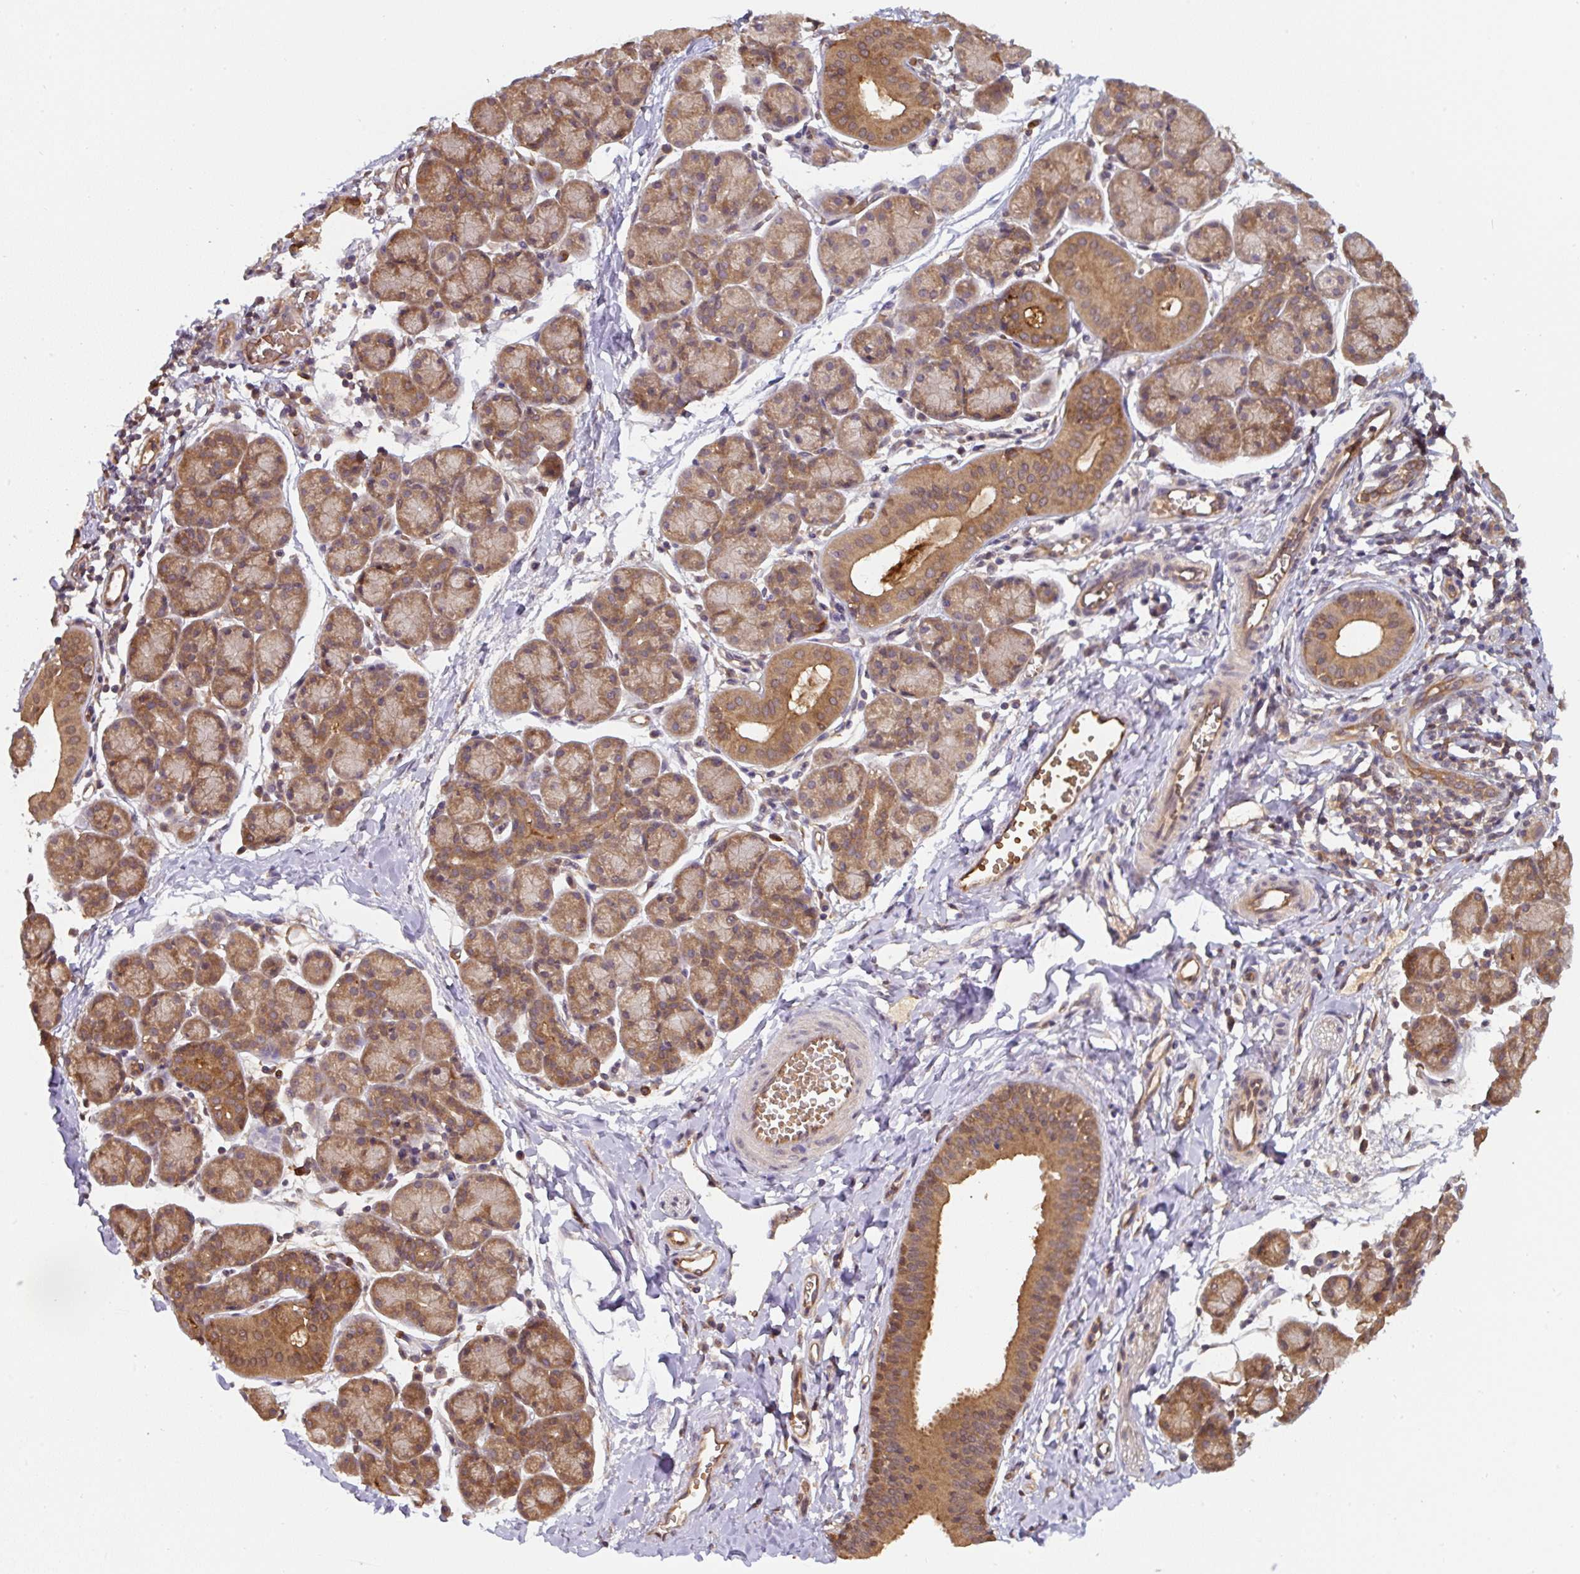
{"staining": {"intensity": "moderate", "quantity": "25%-75%", "location": "cytoplasmic/membranous"}, "tissue": "salivary gland", "cell_type": "Glandular cells", "image_type": "normal", "snomed": [{"axis": "morphology", "description": "Normal tissue, NOS"}, {"axis": "morphology", "description": "Inflammation, NOS"}, {"axis": "topography", "description": "Lymph node"}, {"axis": "topography", "description": "Salivary gland"}], "caption": "Salivary gland stained with DAB immunohistochemistry demonstrates medium levels of moderate cytoplasmic/membranous positivity in approximately 25%-75% of glandular cells.", "gene": "ST13", "patient": {"sex": "male", "age": 3}}